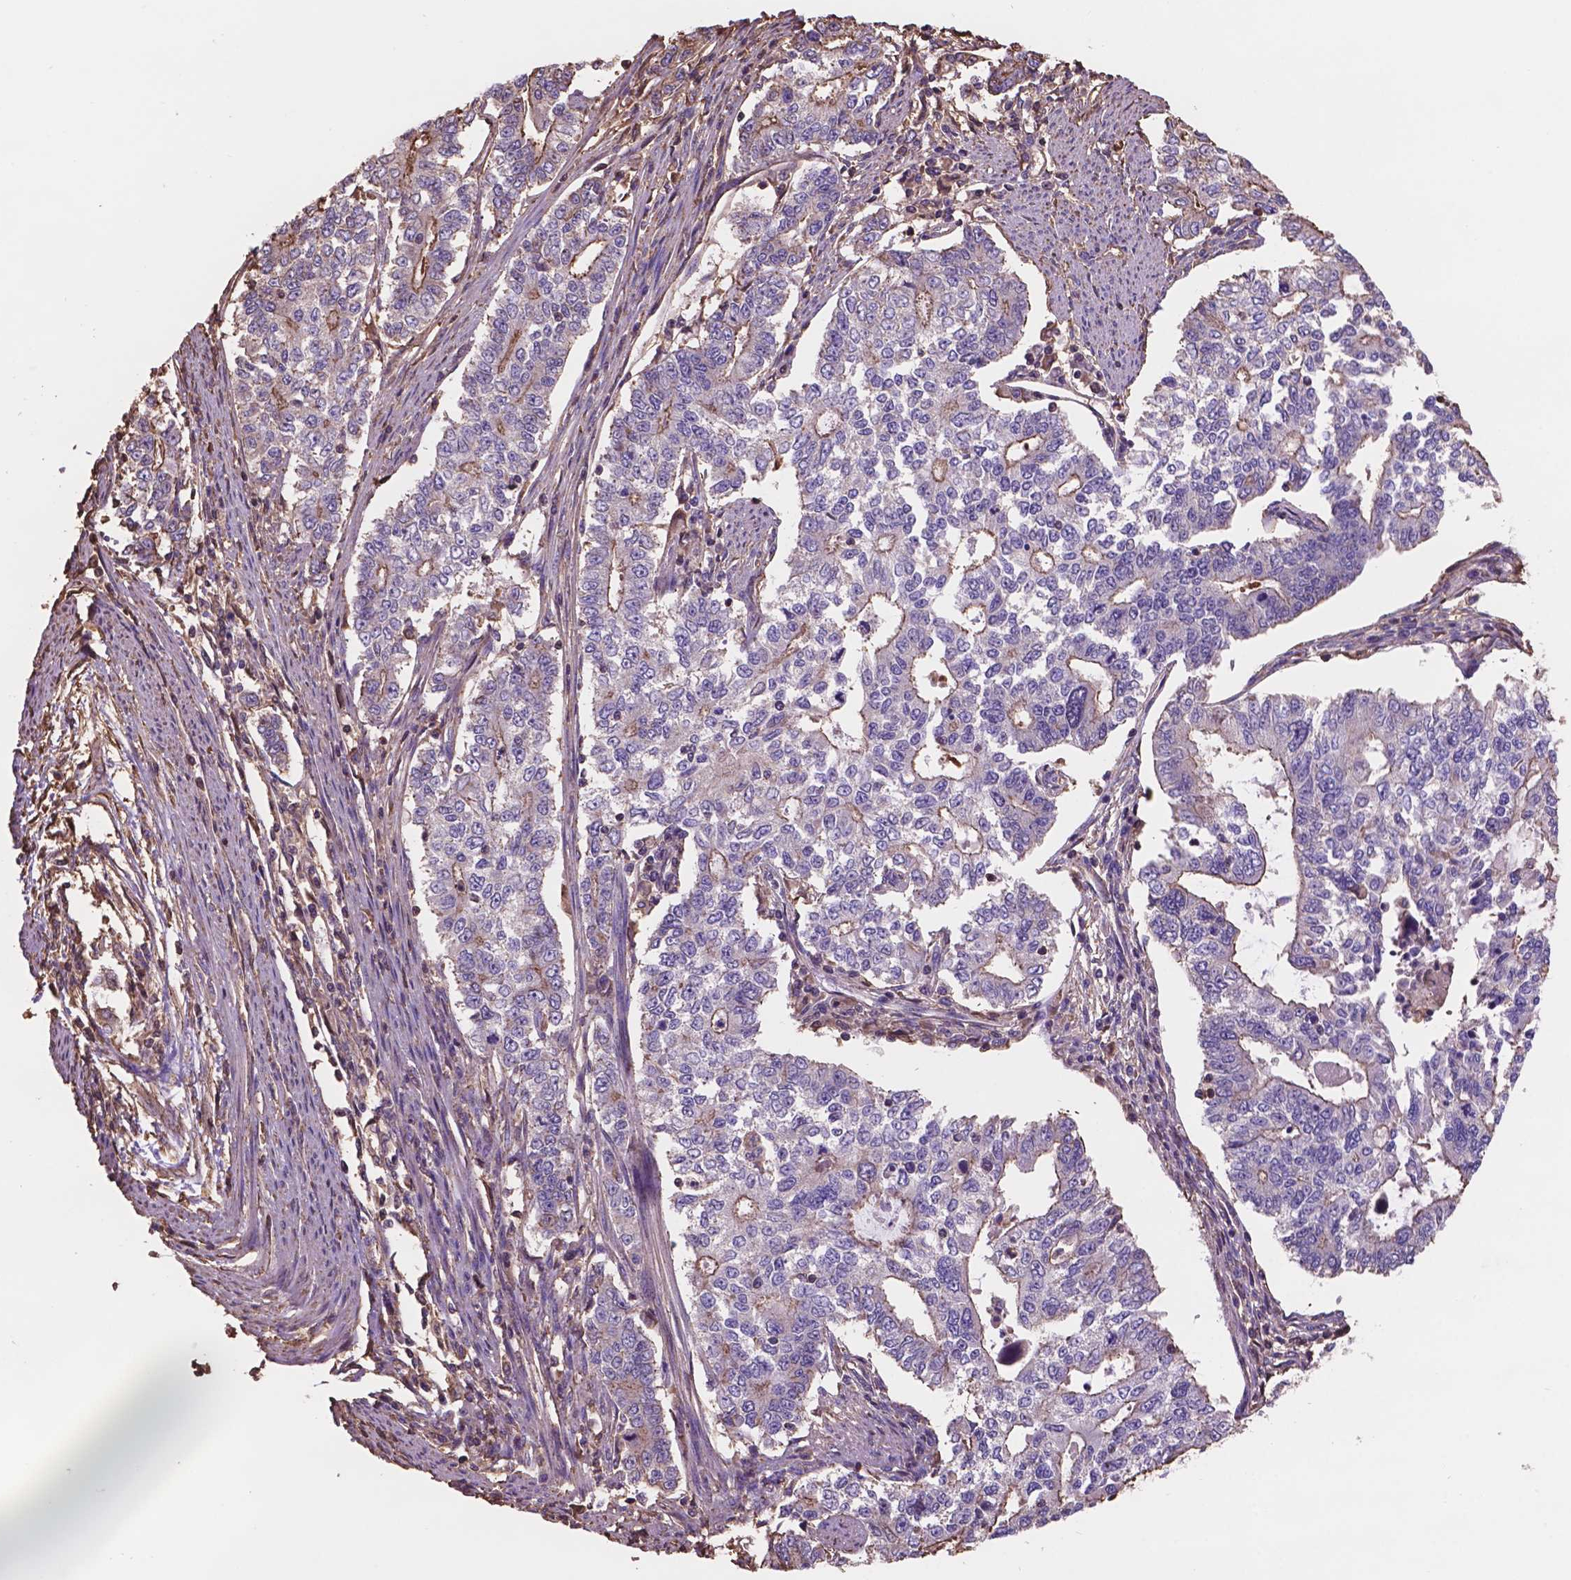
{"staining": {"intensity": "moderate", "quantity": "<25%", "location": "cytoplasmic/membranous"}, "tissue": "endometrial cancer", "cell_type": "Tumor cells", "image_type": "cancer", "snomed": [{"axis": "morphology", "description": "Adenocarcinoma, NOS"}, {"axis": "topography", "description": "Uterus"}], "caption": "A histopathology image of human endometrial cancer (adenocarcinoma) stained for a protein reveals moderate cytoplasmic/membranous brown staining in tumor cells.", "gene": "NIPA2", "patient": {"sex": "female", "age": 59}}